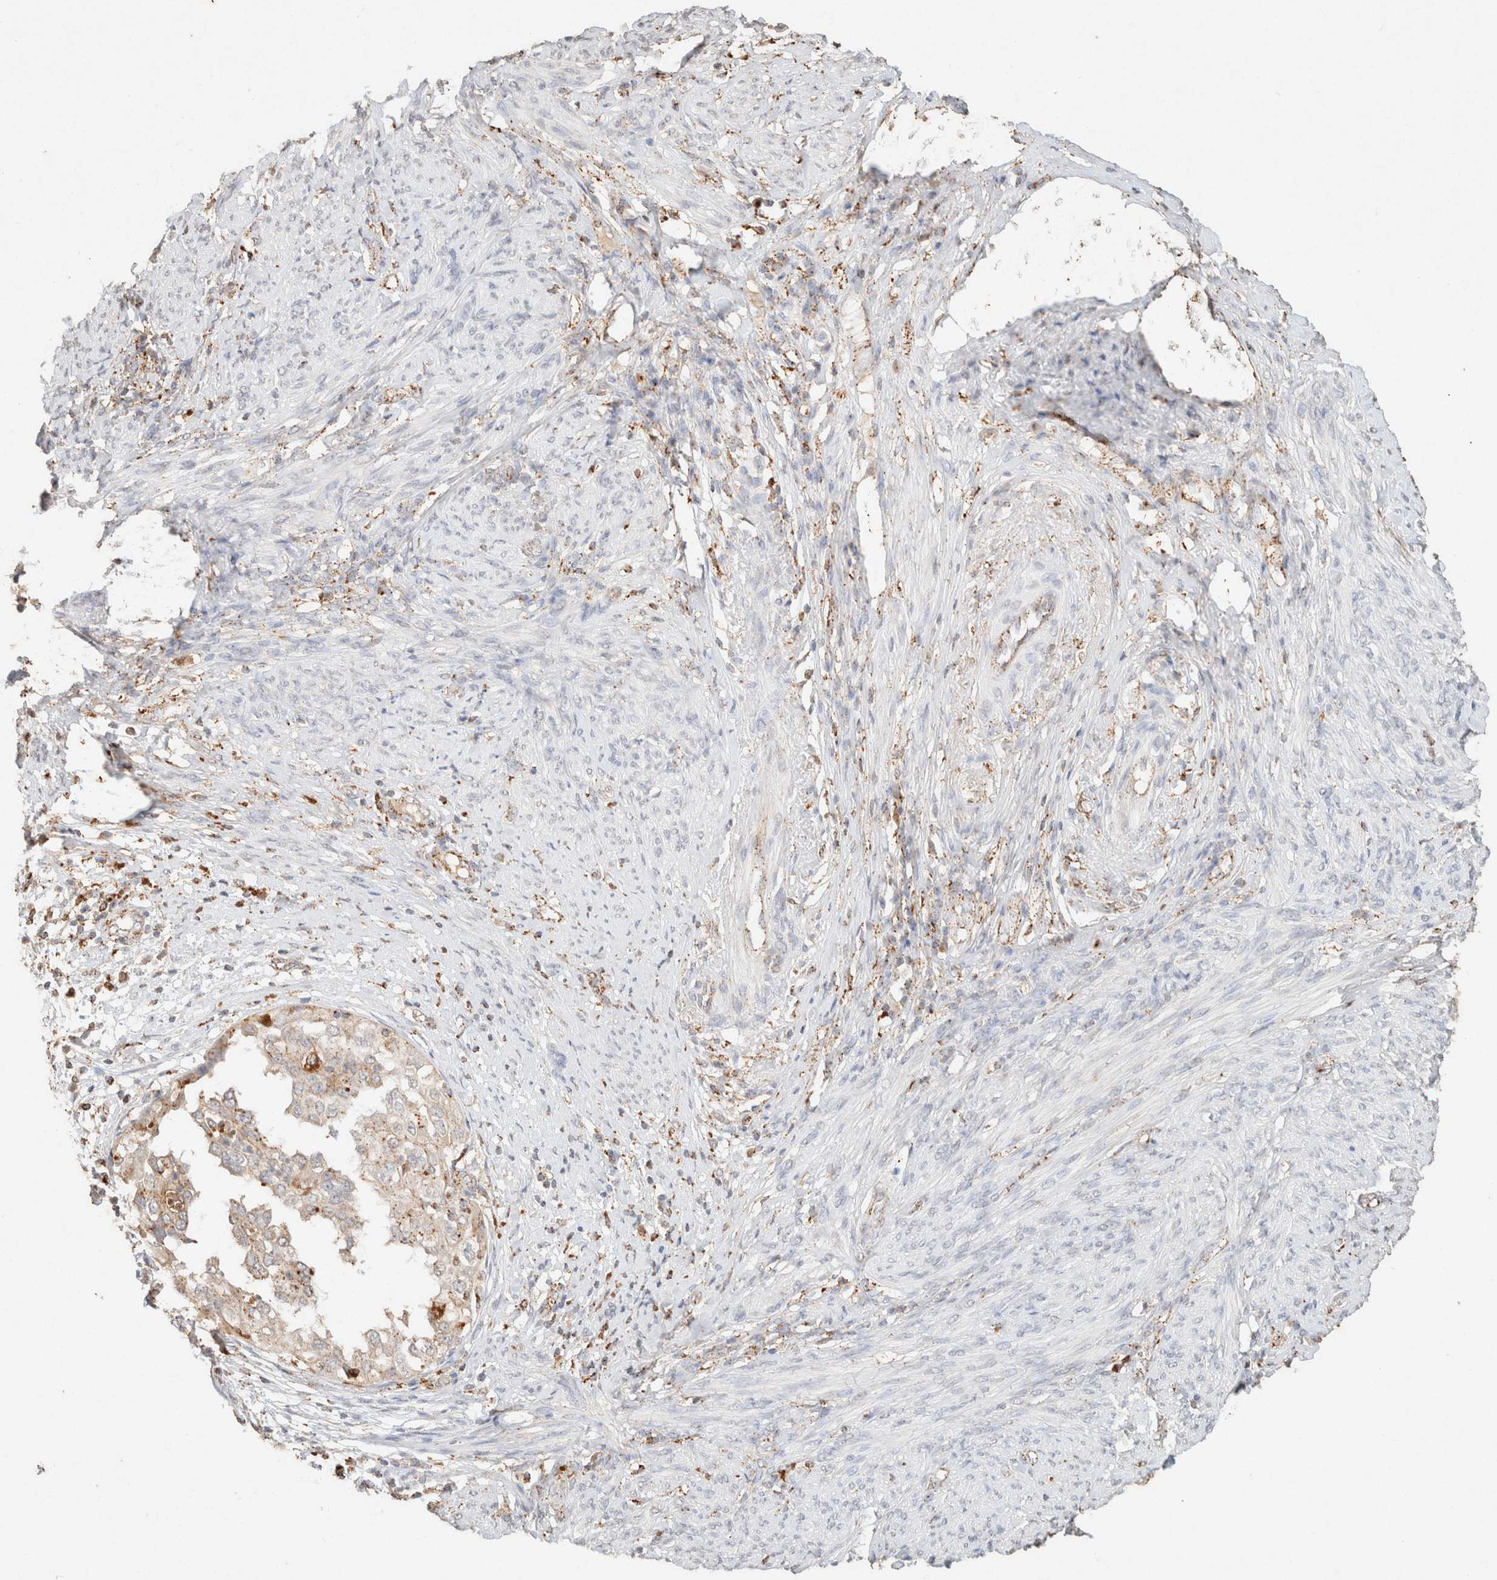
{"staining": {"intensity": "weak", "quantity": ">75%", "location": "cytoplasmic/membranous"}, "tissue": "endometrial cancer", "cell_type": "Tumor cells", "image_type": "cancer", "snomed": [{"axis": "morphology", "description": "Adenocarcinoma, NOS"}, {"axis": "topography", "description": "Endometrium"}], "caption": "Immunohistochemistry (IHC) (DAB) staining of human endometrial cancer (adenocarcinoma) demonstrates weak cytoplasmic/membranous protein expression in about >75% of tumor cells.", "gene": "CTSC", "patient": {"sex": "female", "age": 85}}